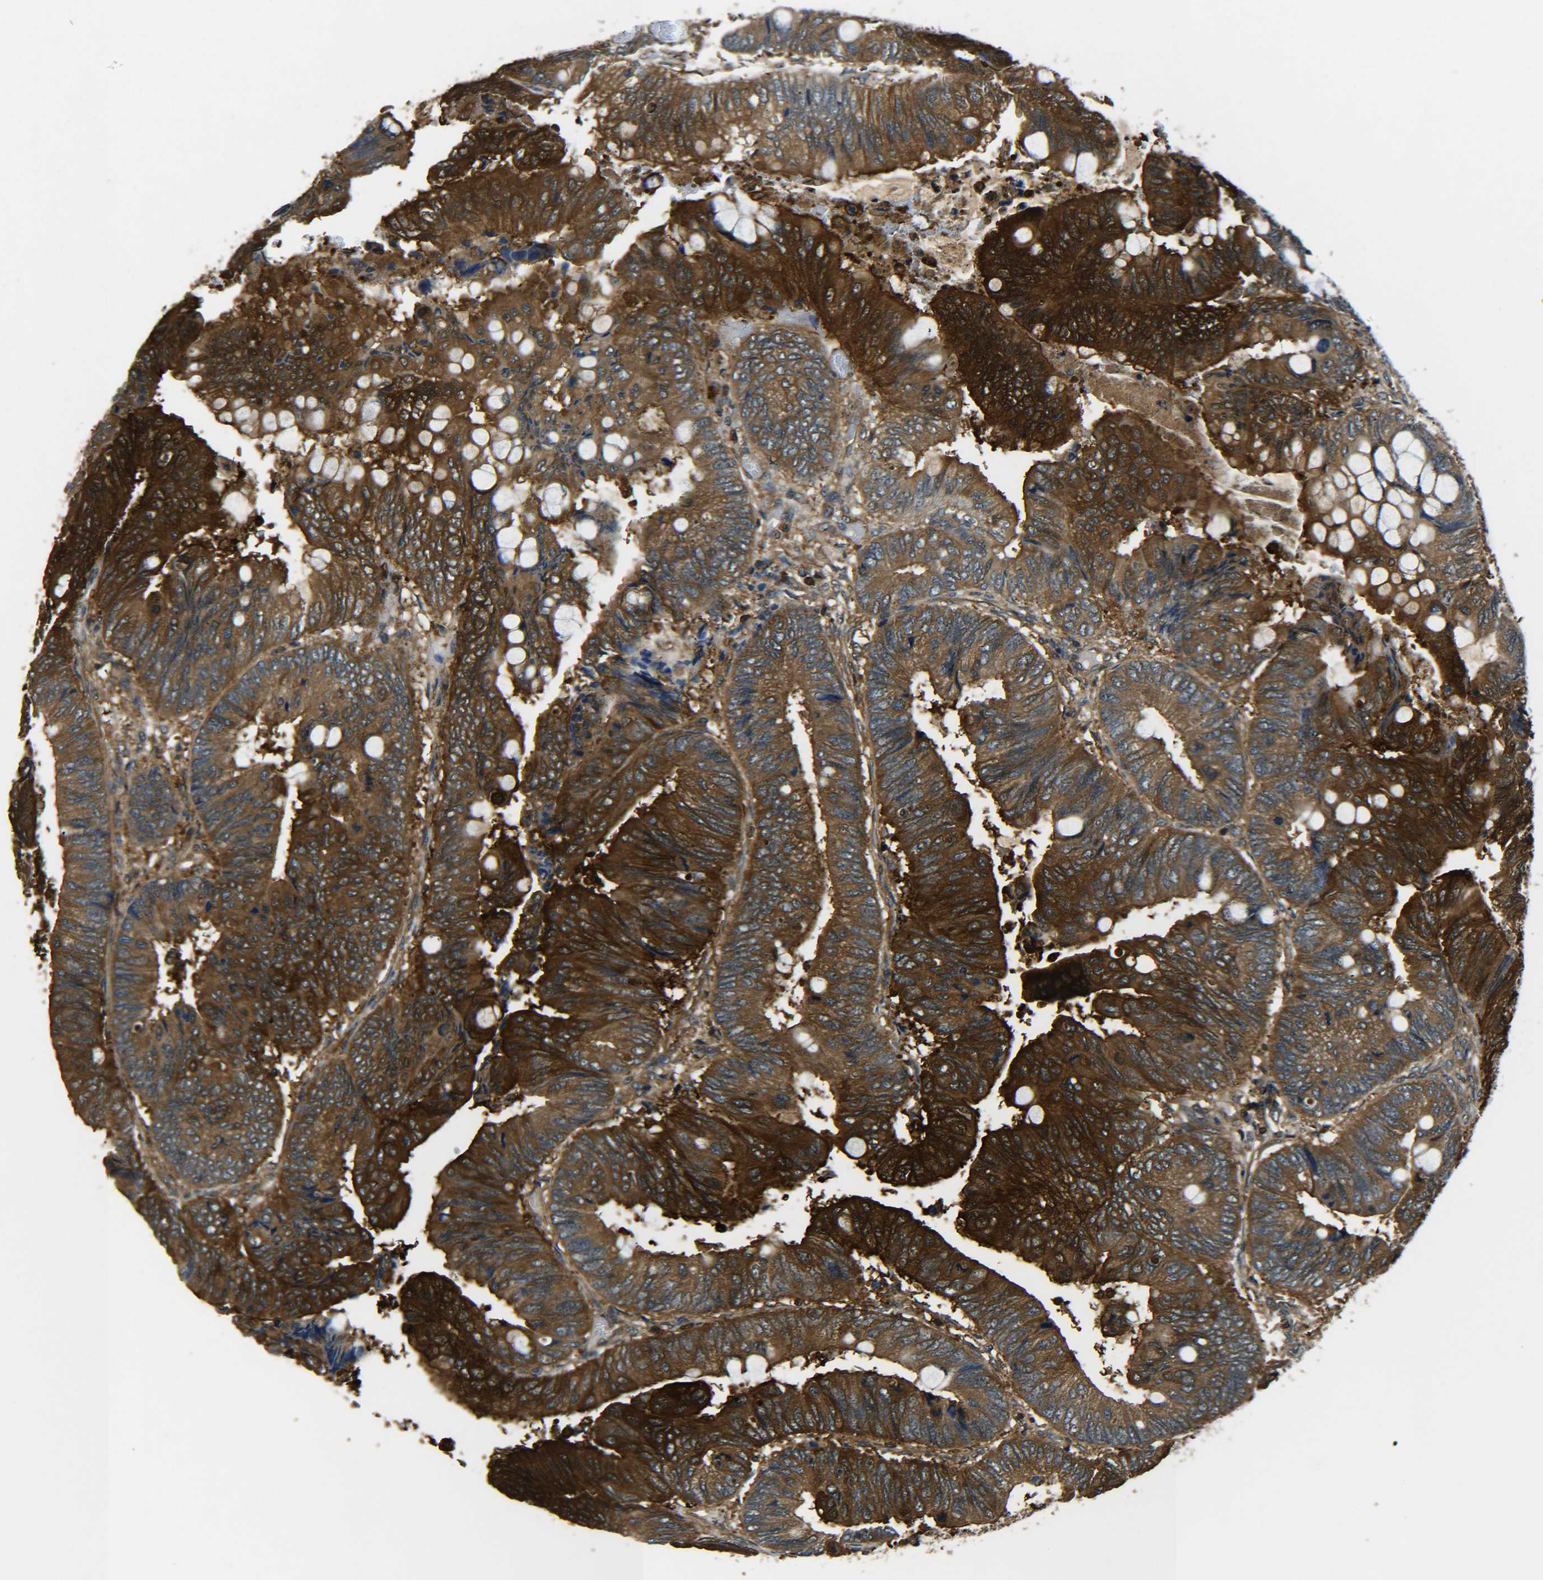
{"staining": {"intensity": "strong", "quantity": "25%-75%", "location": "cytoplasmic/membranous"}, "tissue": "colorectal cancer", "cell_type": "Tumor cells", "image_type": "cancer", "snomed": [{"axis": "morphology", "description": "Normal tissue, NOS"}, {"axis": "morphology", "description": "Adenocarcinoma, NOS"}, {"axis": "topography", "description": "Rectum"}, {"axis": "topography", "description": "Peripheral nerve tissue"}], "caption": "Approximately 25%-75% of tumor cells in human adenocarcinoma (colorectal) display strong cytoplasmic/membranous protein expression as visualized by brown immunohistochemical staining.", "gene": "PREB", "patient": {"sex": "male", "age": 92}}